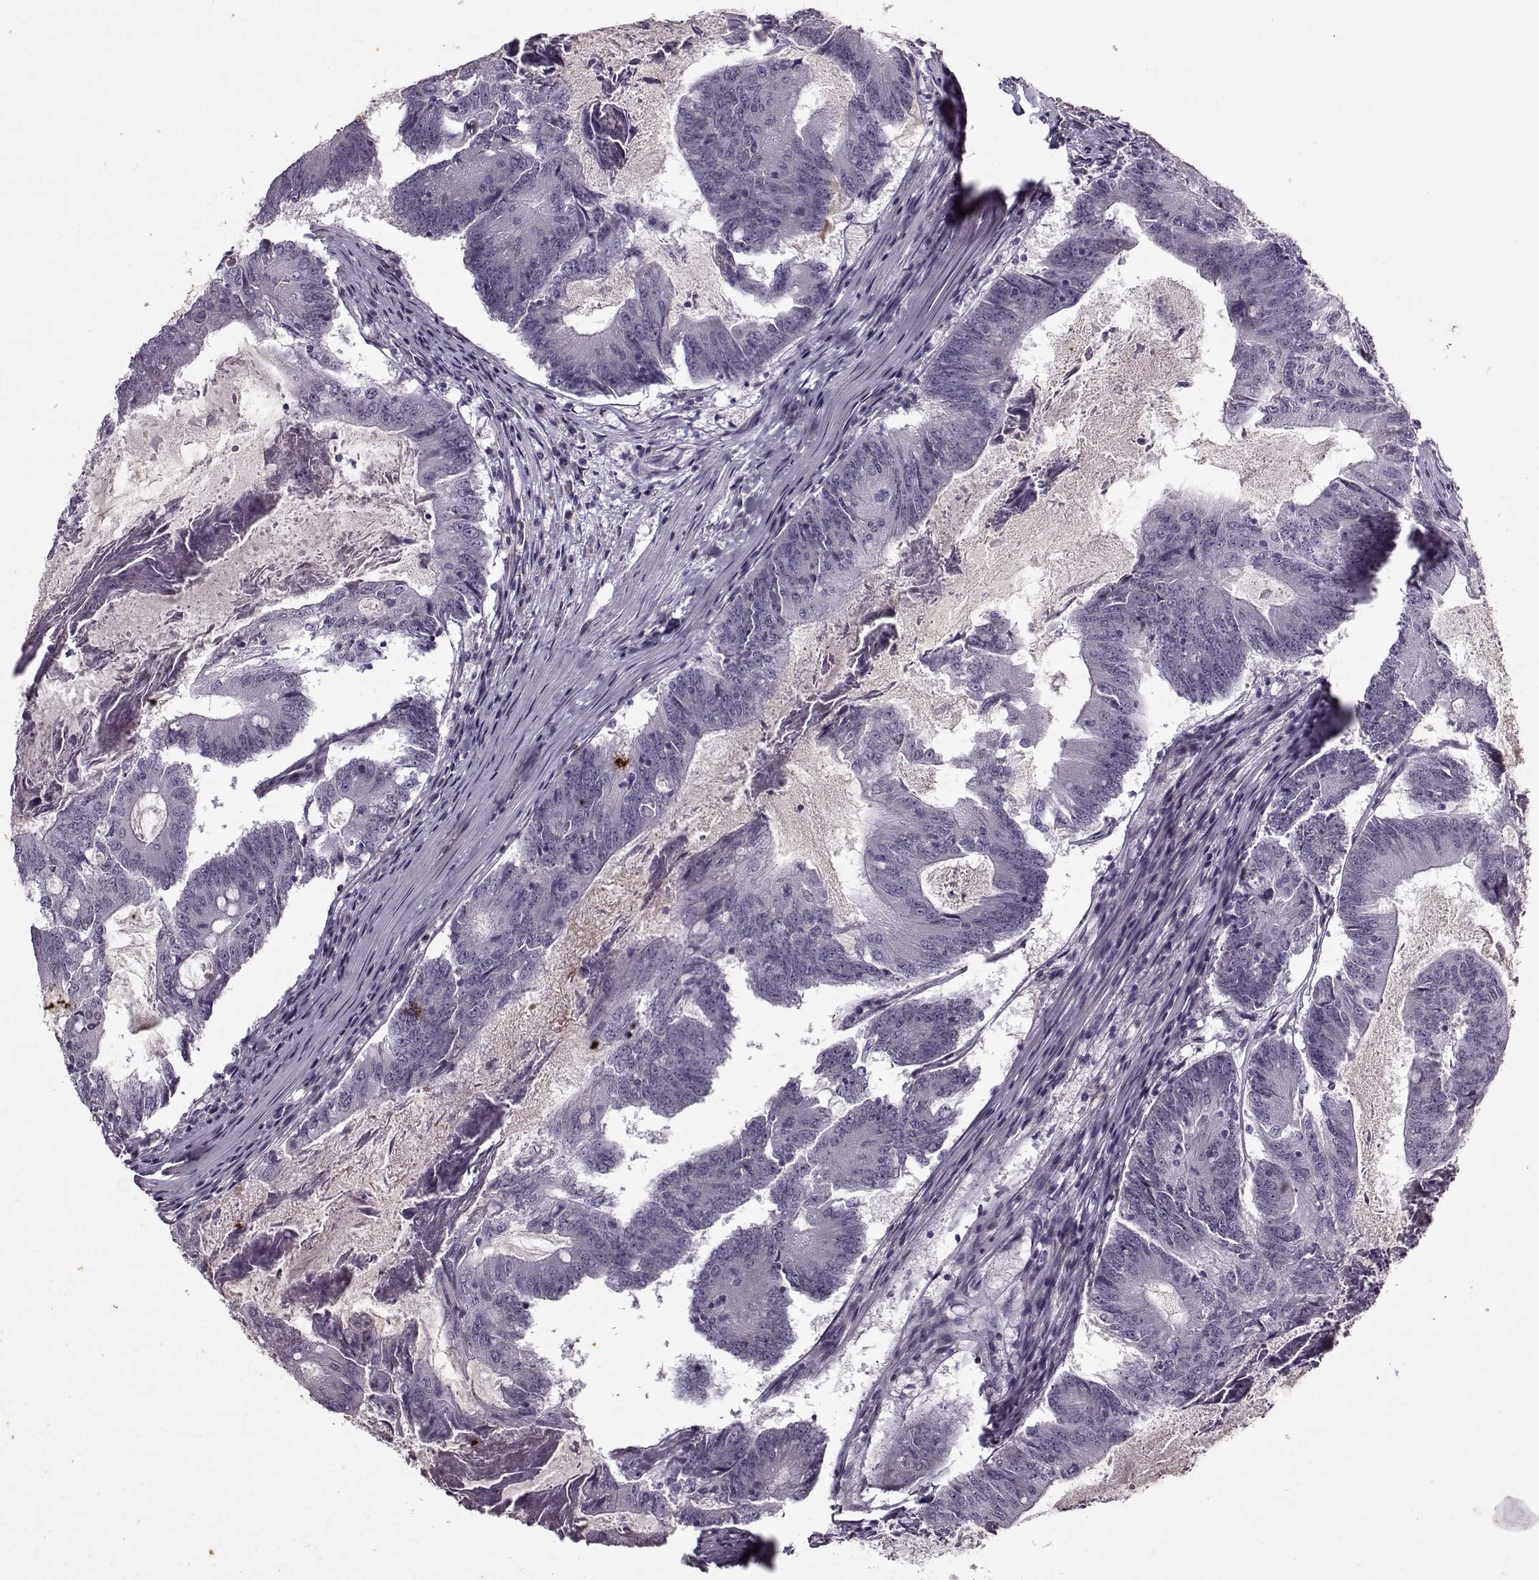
{"staining": {"intensity": "negative", "quantity": "none", "location": "none"}, "tissue": "colorectal cancer", "cell_type": "Tumor cells", "image_type": "cancer", "snomed": [{"axis": "morphology", "description": "Adenocarcinoma, NOS"}, {"axis": "topography", "description": "Colon"}], "caption": "High power microscopy image of an immunohistochemistry histopathology image of colorectal cancer, revealing no significant expression in tumor cells.", "gene": "KRT9", "patient": {"sex": "female", "age": 70}}